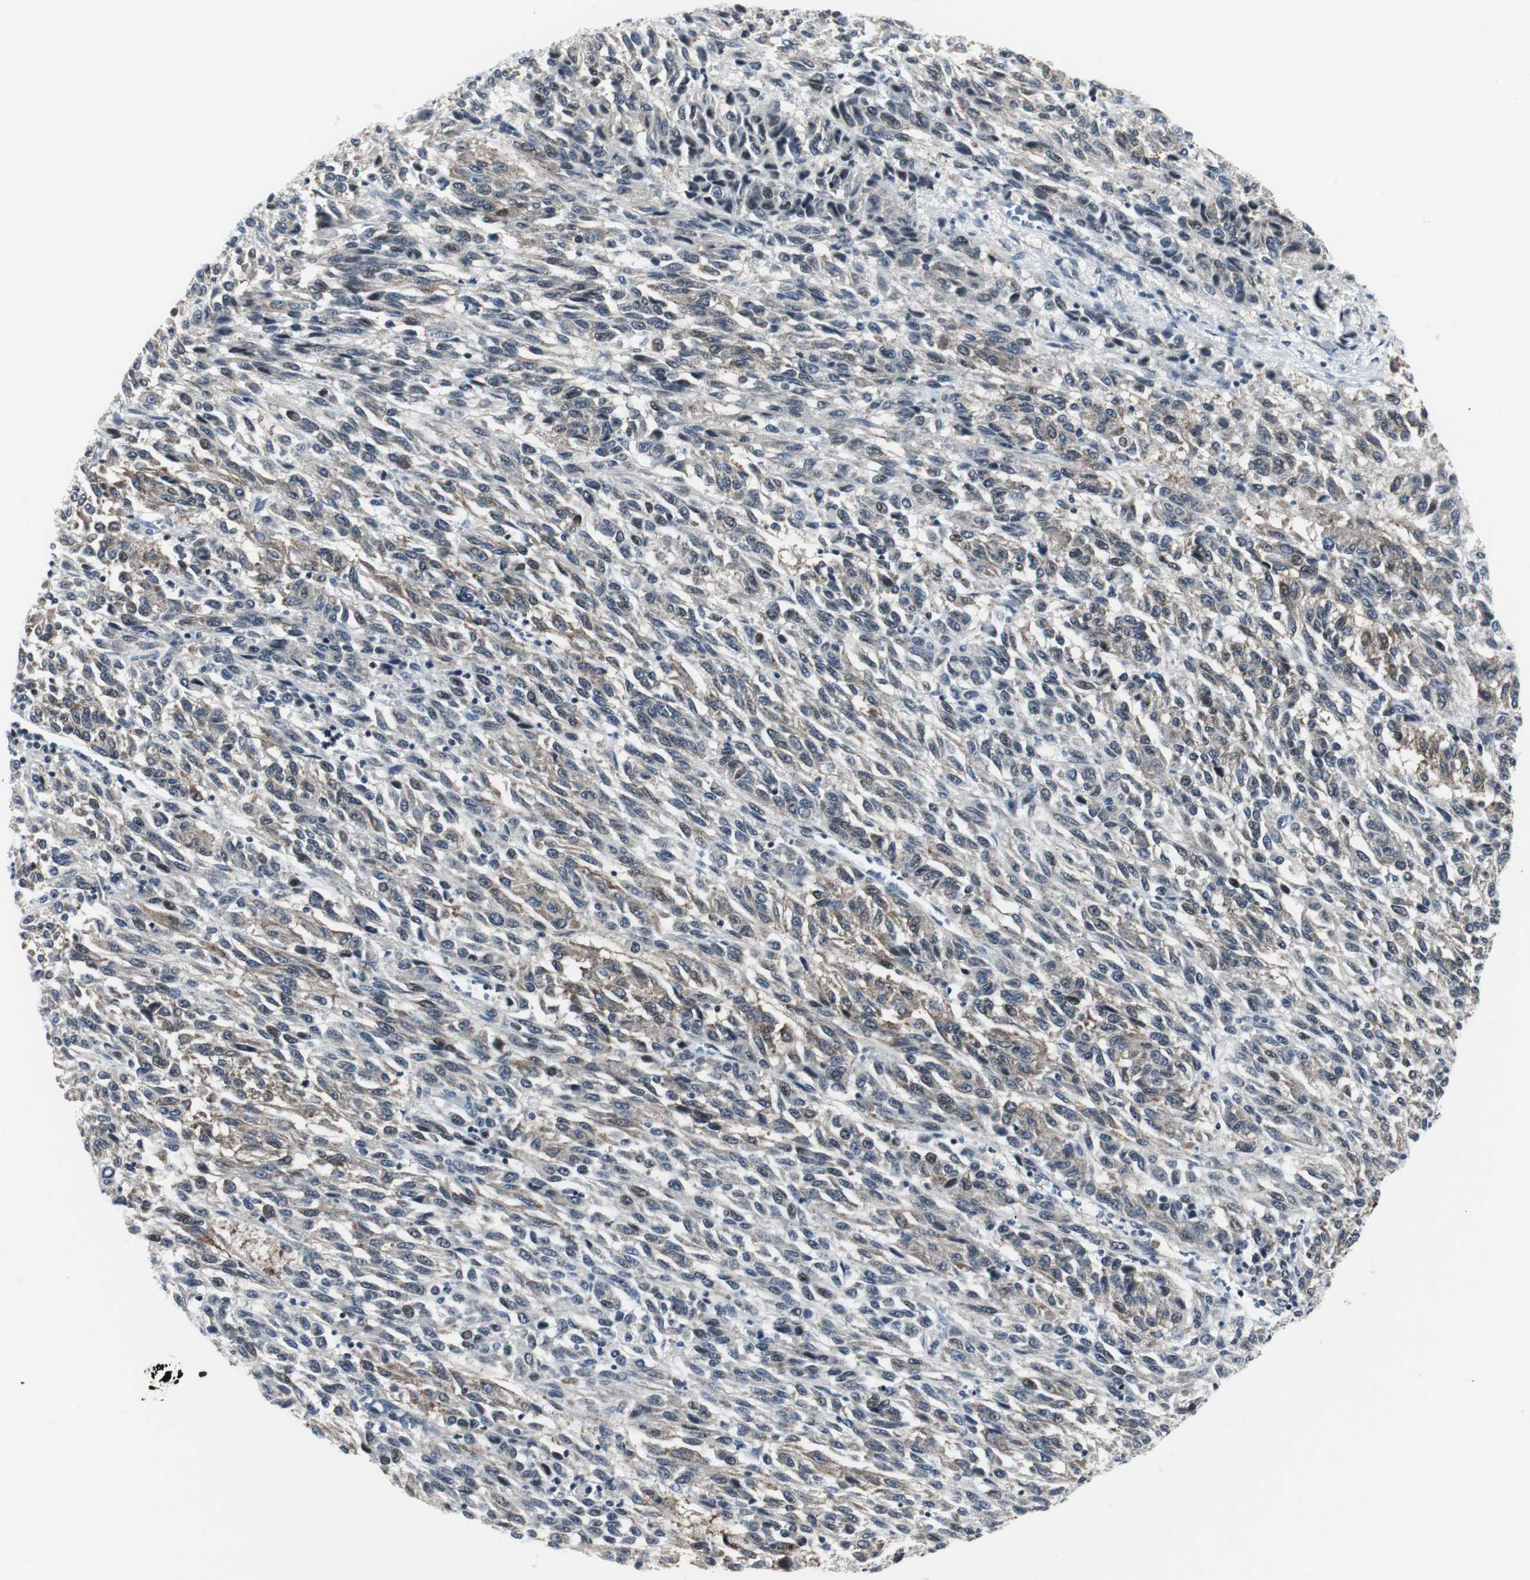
{"staining": {"intensity": "weak", "quantity": "25%-75%", "location": "nuclear"}, "tissue": "melanoma", "cell_type": "Tumor cells", "image_type": "cancer", "snomed": [{"axis": "morphology", "description": "Malignant melanoma, Metastatic site"}, {"axis": "topography", "description": "Lung"}], "caption": "Malignant melanoma (metastatic site) stained for a protein shows weak nuclear positivity in tumor cells. The staining is performed using DAB (3,3'-diaminobenzidine) brown chromogen to label protein expression. The nuclei are counter-stained blue using hematoxylin.", "gene": "MTA1", "patient": {"sex": "male", "age": 64}}